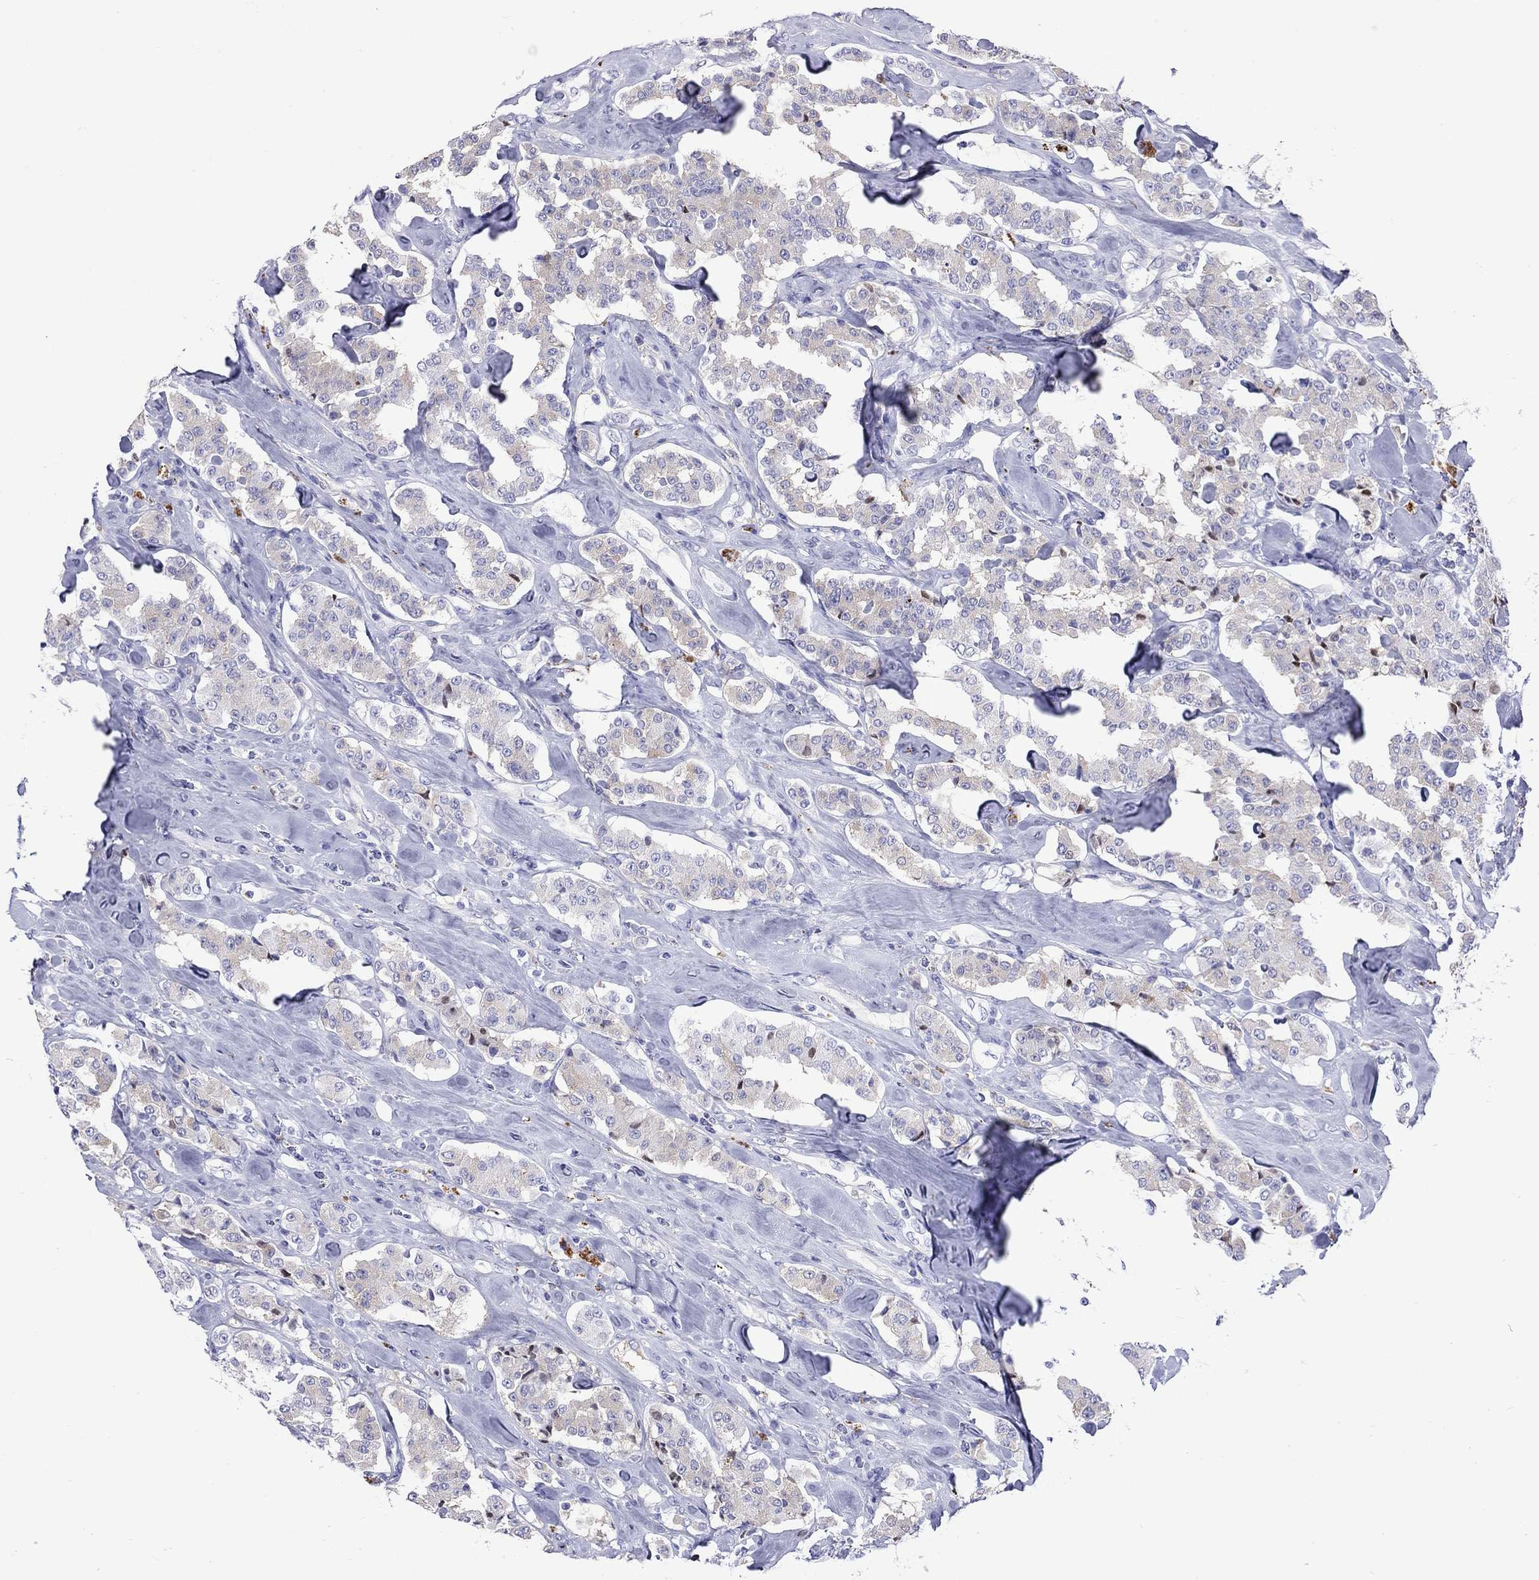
{"staining": {"intensity": "weak", "quantity": "<25%", "location": "cytoplasmic/membranous"}, "tissue": "carcinoid", "cell_type": "Tumor cells", "image_type": "cancer", "snomed": [{"axis": "morphology", "description": "Carcinoid, malignant, NOS"}, {"axis": "topography", "description": "Pancreas"}], "caption": "Tumor cells show no significant protein positivity in malignant carcinoid.", "gene": "SERPINA3", "patient": {"sex": "male", "age": 41}}